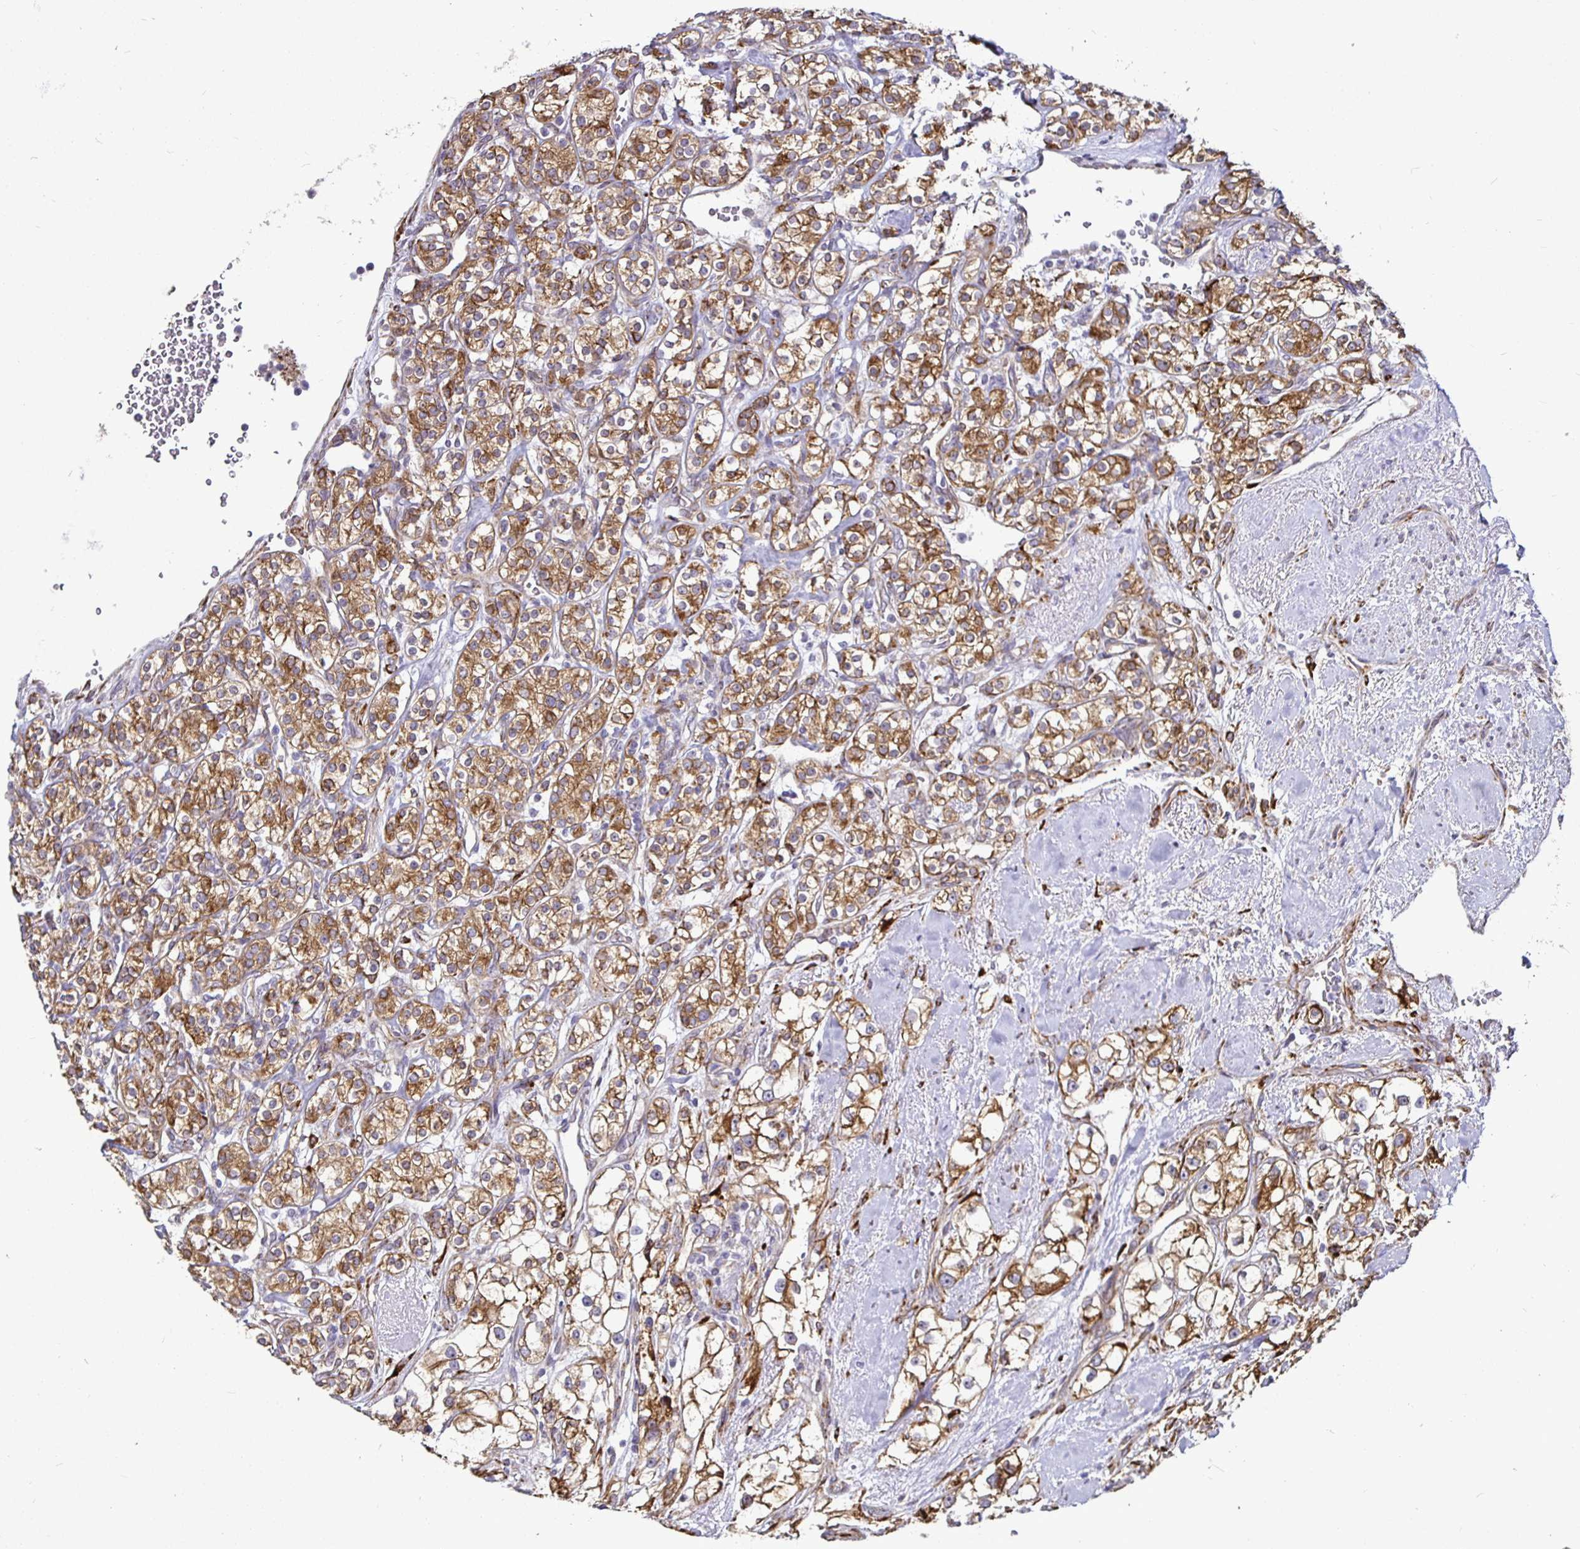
{"staining": {"intensity": "moderate", "quantity": ">75%", "location": "cytoplasmic/membranous"}, "tissue": "renal cancer", "cell_type": "Tumor cells", "image_type": "cancer", "snomed": [{"axis": "morphology", "description": "Adenocarcinoma, NOS"}, {"axis": "topography", "description": "Kidney"}], "caption": "There is medium levels of moderate cytoplasmic/membranous positivity in tumor cells of adenocarcinoma (renal), as demonstrated by immunohistochemical staining (brown color).", "gene": "P4HA2", "patient": {"sex": "male", "age": 77}}